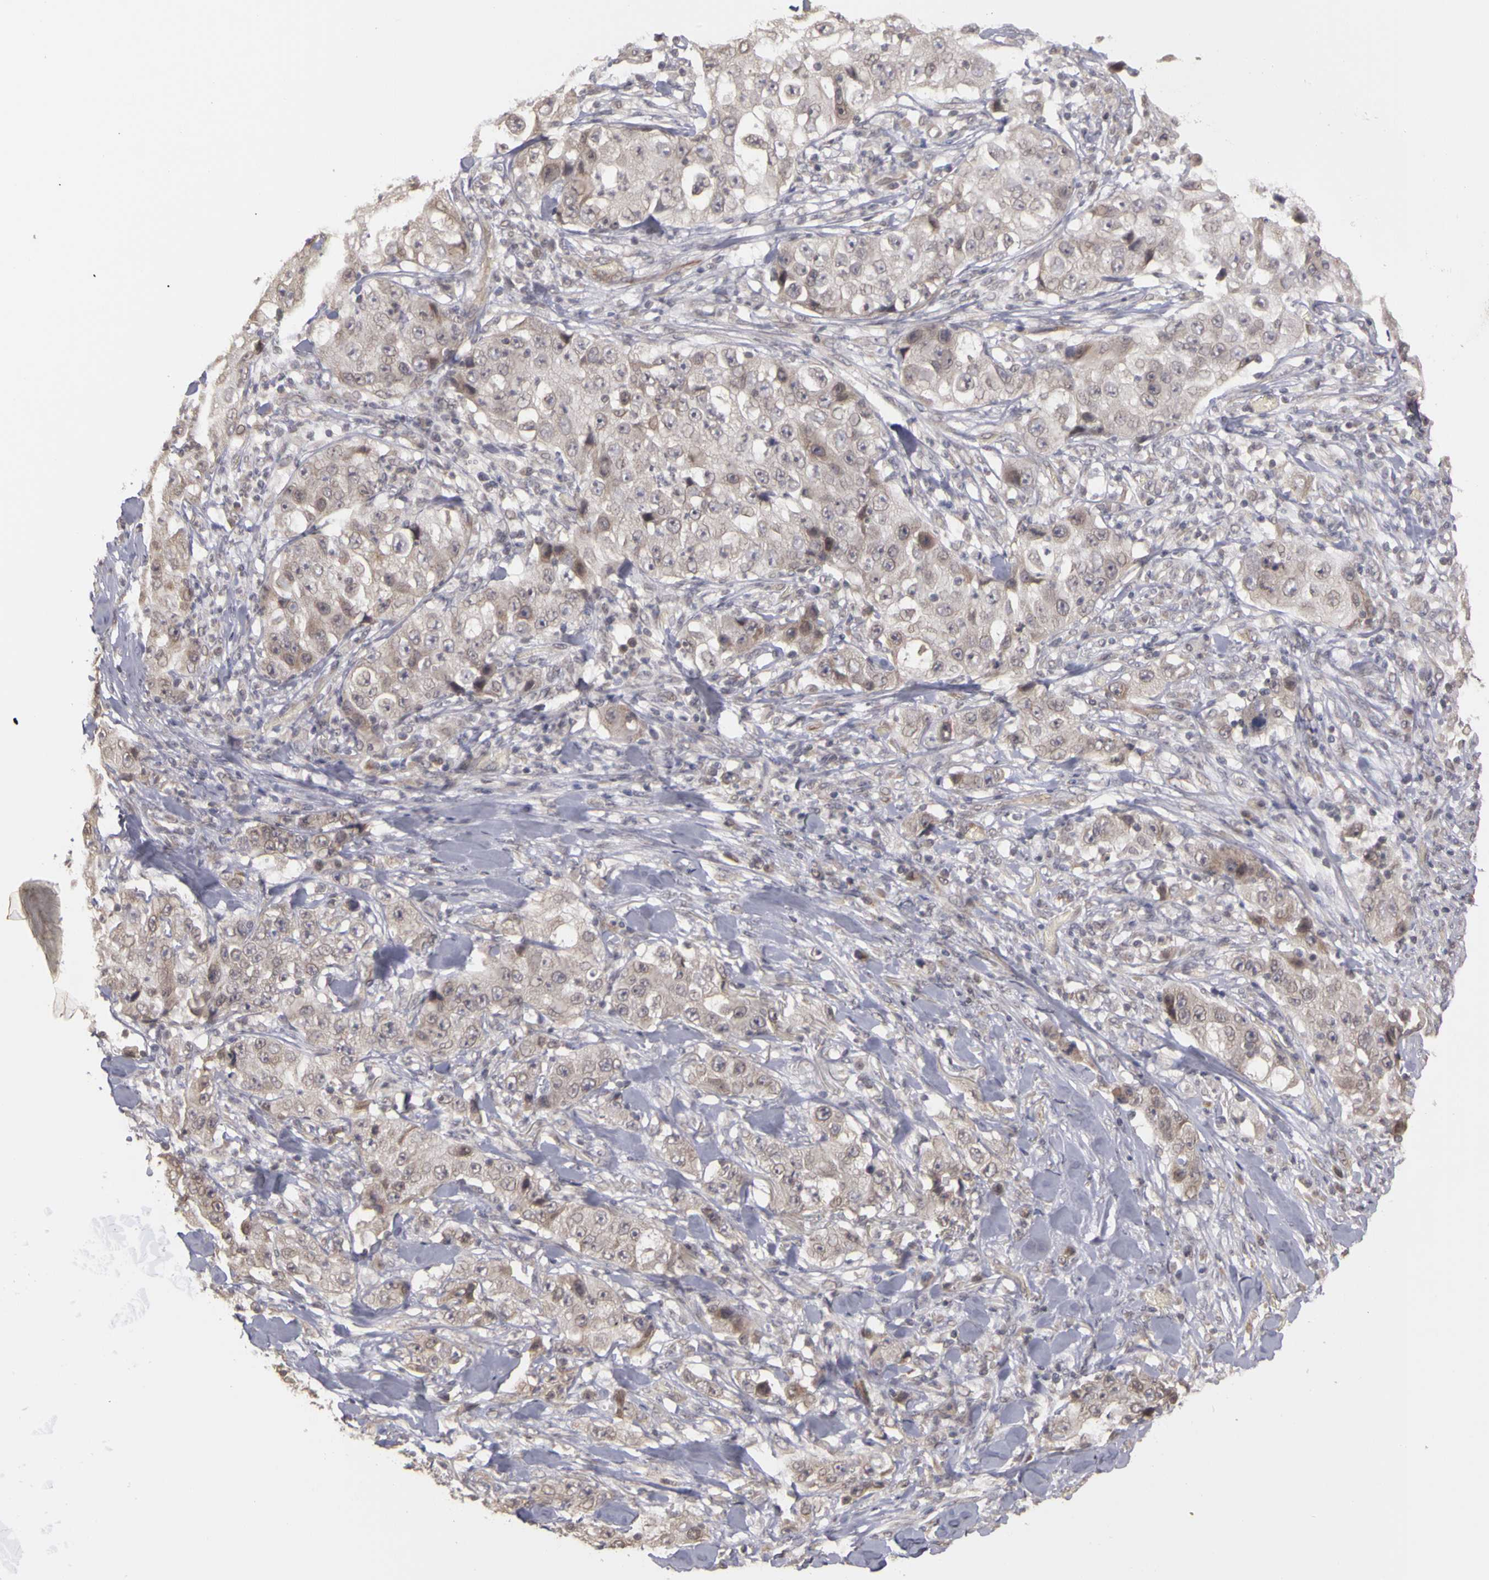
{"staining": {"intensity": "weak", "quantity": ">75%", "location": "cytoplasmic/membranous"}, "tissue": "lung cancer", "cell_type": "Tumor cells", "image_type": "cancer", "snomed": [{"axis": "morphology", "description": "Squamous cell carcinoma, NOS"}, {"axis": "topography", "description": "Lung"}], "caption": "A brown stain shows weak cytoplasmic/membranous positivity of a protein in human squamous cell carcinoma (lung) tumor cells. (DAB IHC with brightfield microscopy, high magnification).", "gene": "FRMD7", "patient": {"sex": "male", "age": 64}}